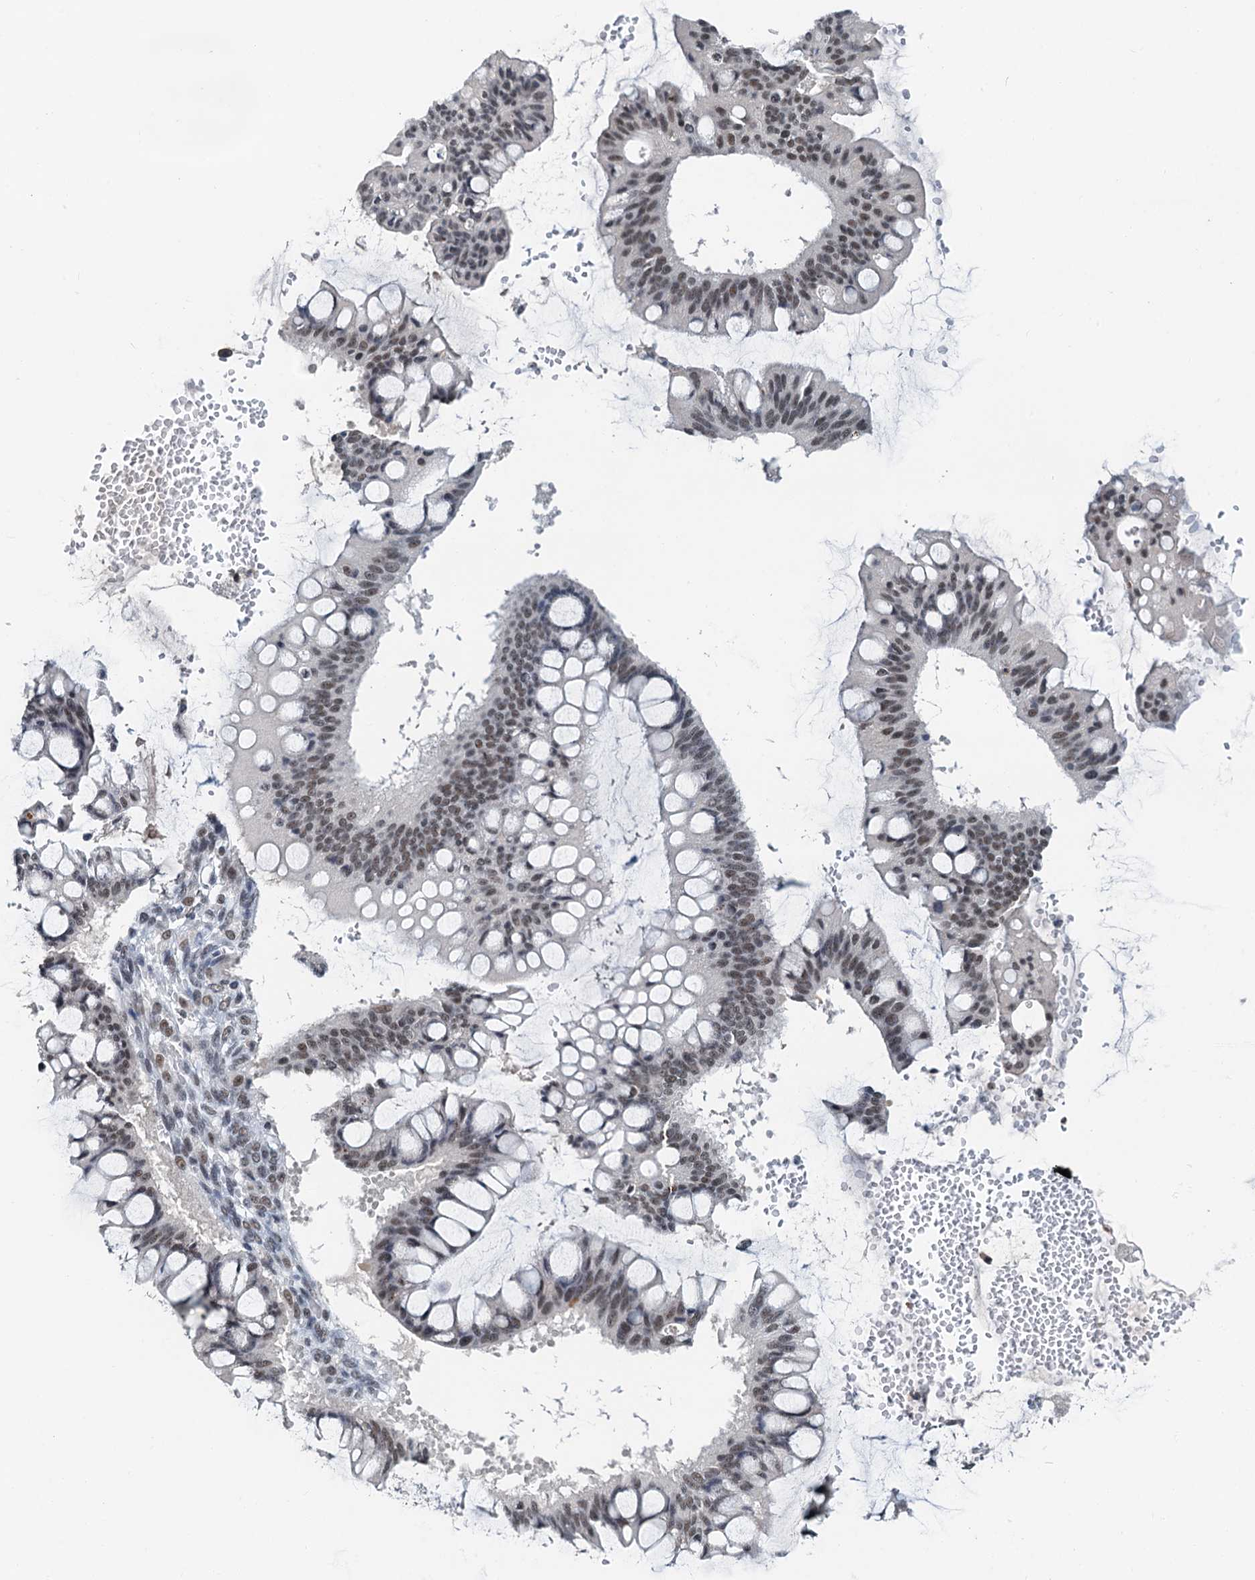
{"staining": {"intensity": "moderate", "quantity": ">75%", "location": "nuclear"}, "tissue": "ovarian cancer", "cell_type": "Tumor cells", "image_type": "cancer", "snomed": [{"axis": "morphology", "description": "Cystadenocarcinoma, mucinous, NOS"}, {"axis": "topography", "description": "Ovary"}], "caption": "Ovarian cancer tissue shows moderate nuclear staining in about >75% of tumor cells", "gene": "SNRPD1", "patient": {"sex": "female", "age": 73}}